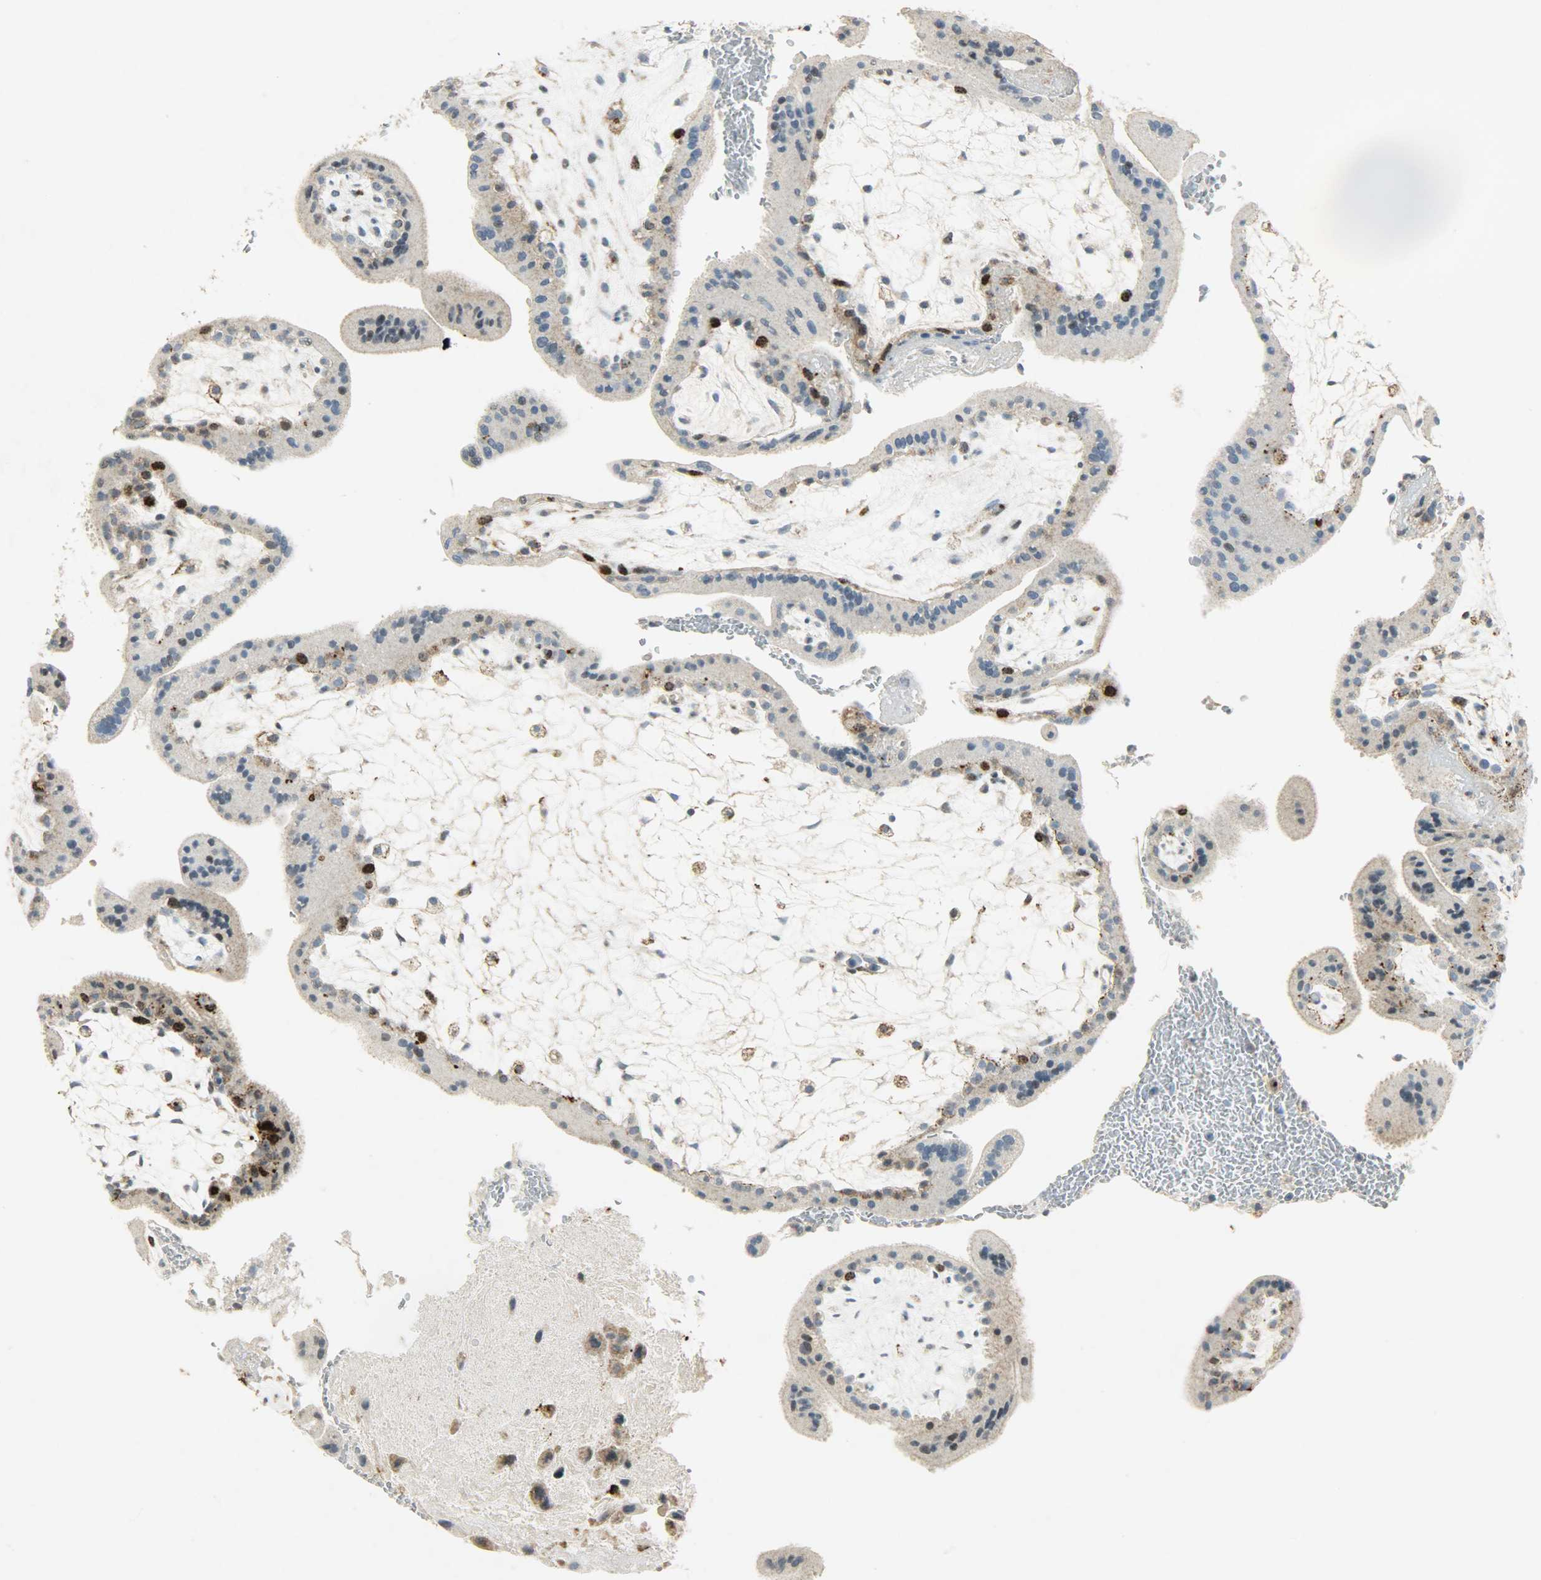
{"staining": {"intensity": "weak", "quantity": "25%-75%", "location": "cytoplasmic/membranous,nuclear"}, "tissue": "placenta", "cell_type": "Decidual cells", "image_type": "normal", "snomed": [{"axis": "morphology", "description": "Normal tissue, NOS"}, {"axis": "topography", "description": "Placenta"}], "caption": "High-magnification brightfield microscopy of benign placenta stained with DAB (3,3'-diaminobenzidine) (brown) and counterstained with hematoxylin (blue). decidual cells exhibit weak cytoplasmic/membranous,nuclear staining is seen in about25%-75% of cells.", "gene": "AURKB", "patient": {"sex": "female", "age": 35}}